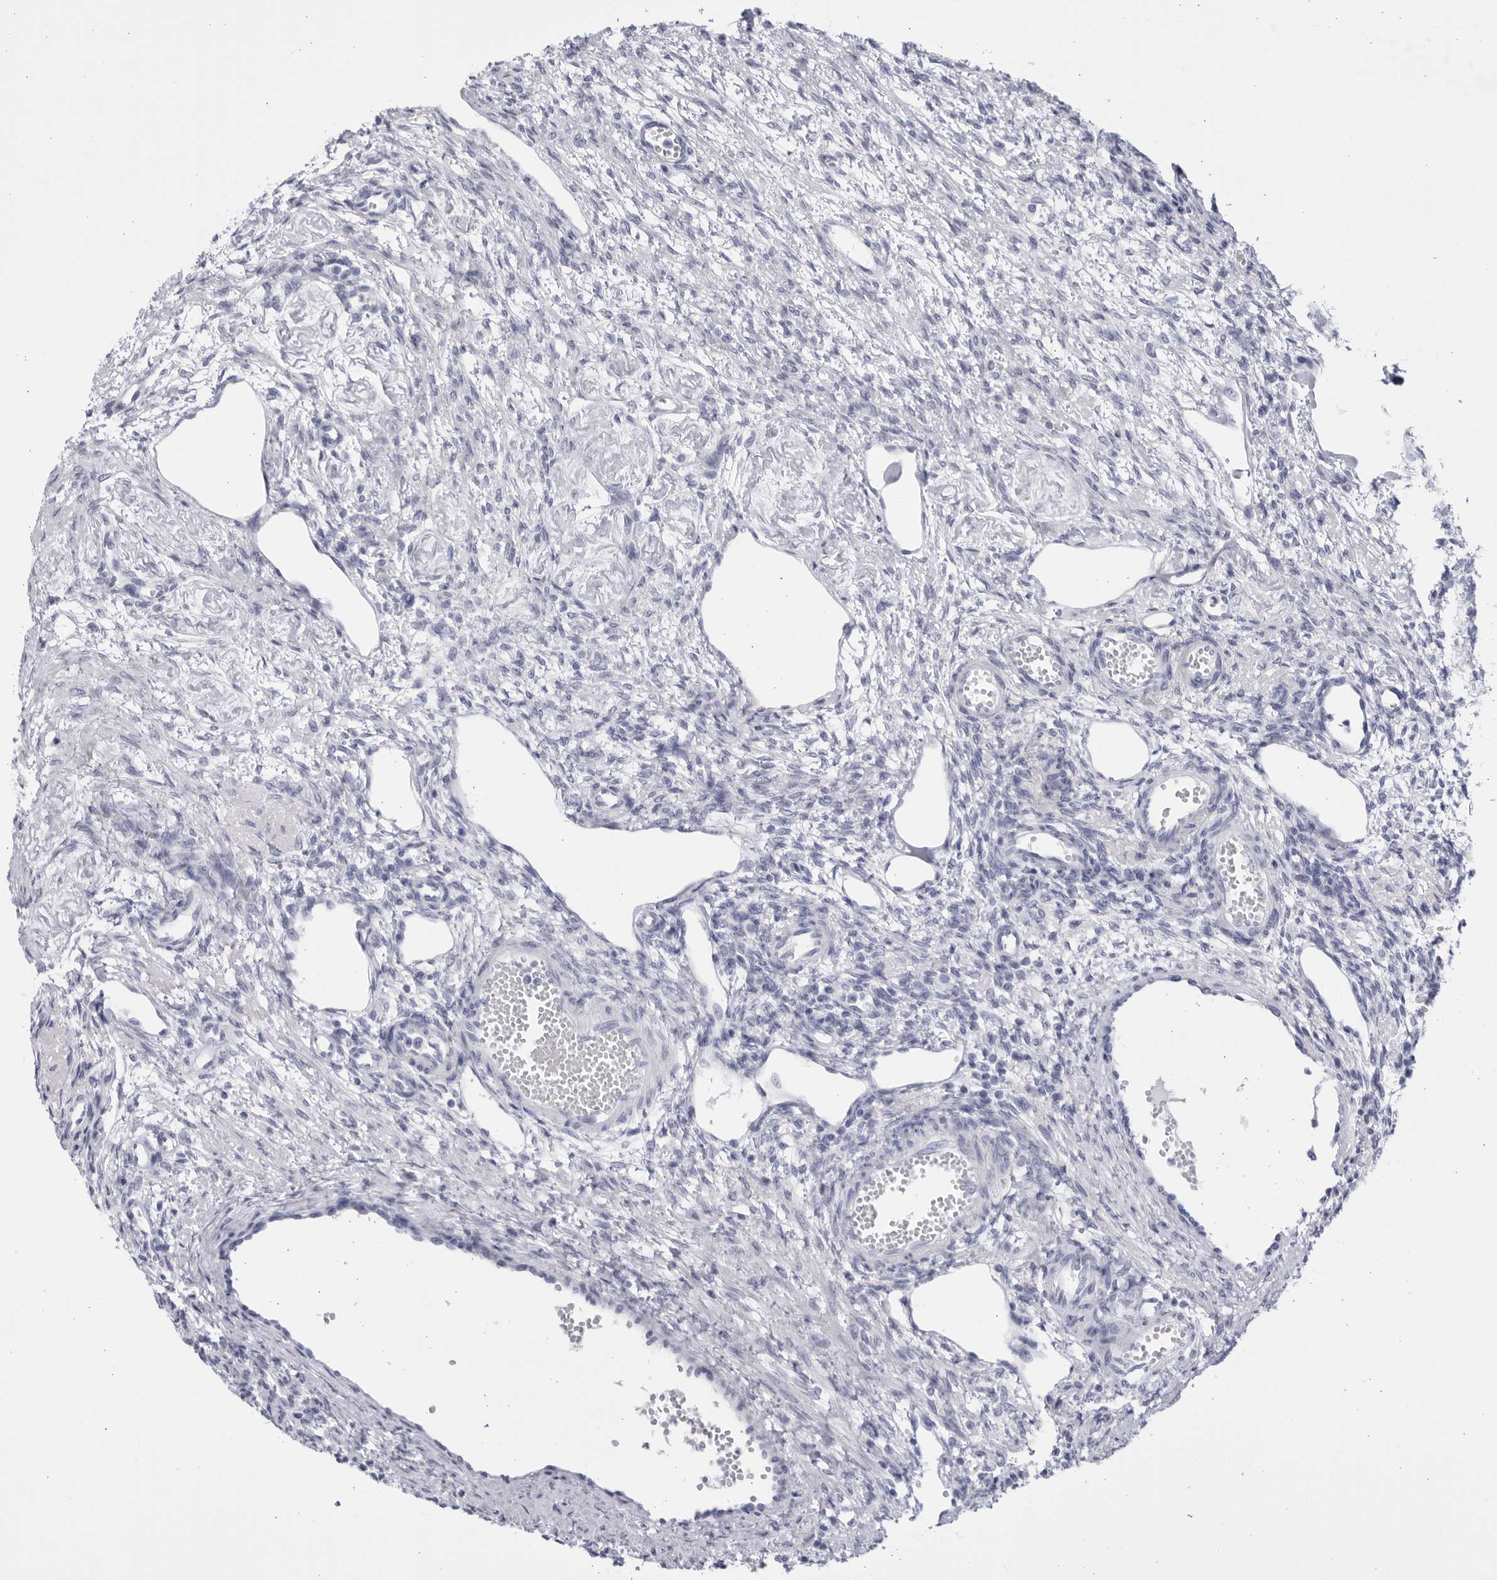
{"staining": {"intensity": "negative", "quantity": "none", "location": "none"}, "tissue": "ovary", "cell_type": "Ovarian stroma cells", "image_type": "normal", "snomed": [{"axis": "morphology", "description": "Normal tissue, NOS"}, {"axis": "topography", "description": "Ovary"}], "caption": "High magnification brightfield microscopy of normal ovary stained with DAB (brown) and counterstained with hematoxylin (blue): ovarian stroma cells show no significant positivity.", "gene": "CCDC181", "patient": {"sex": "female", "age": 33}}